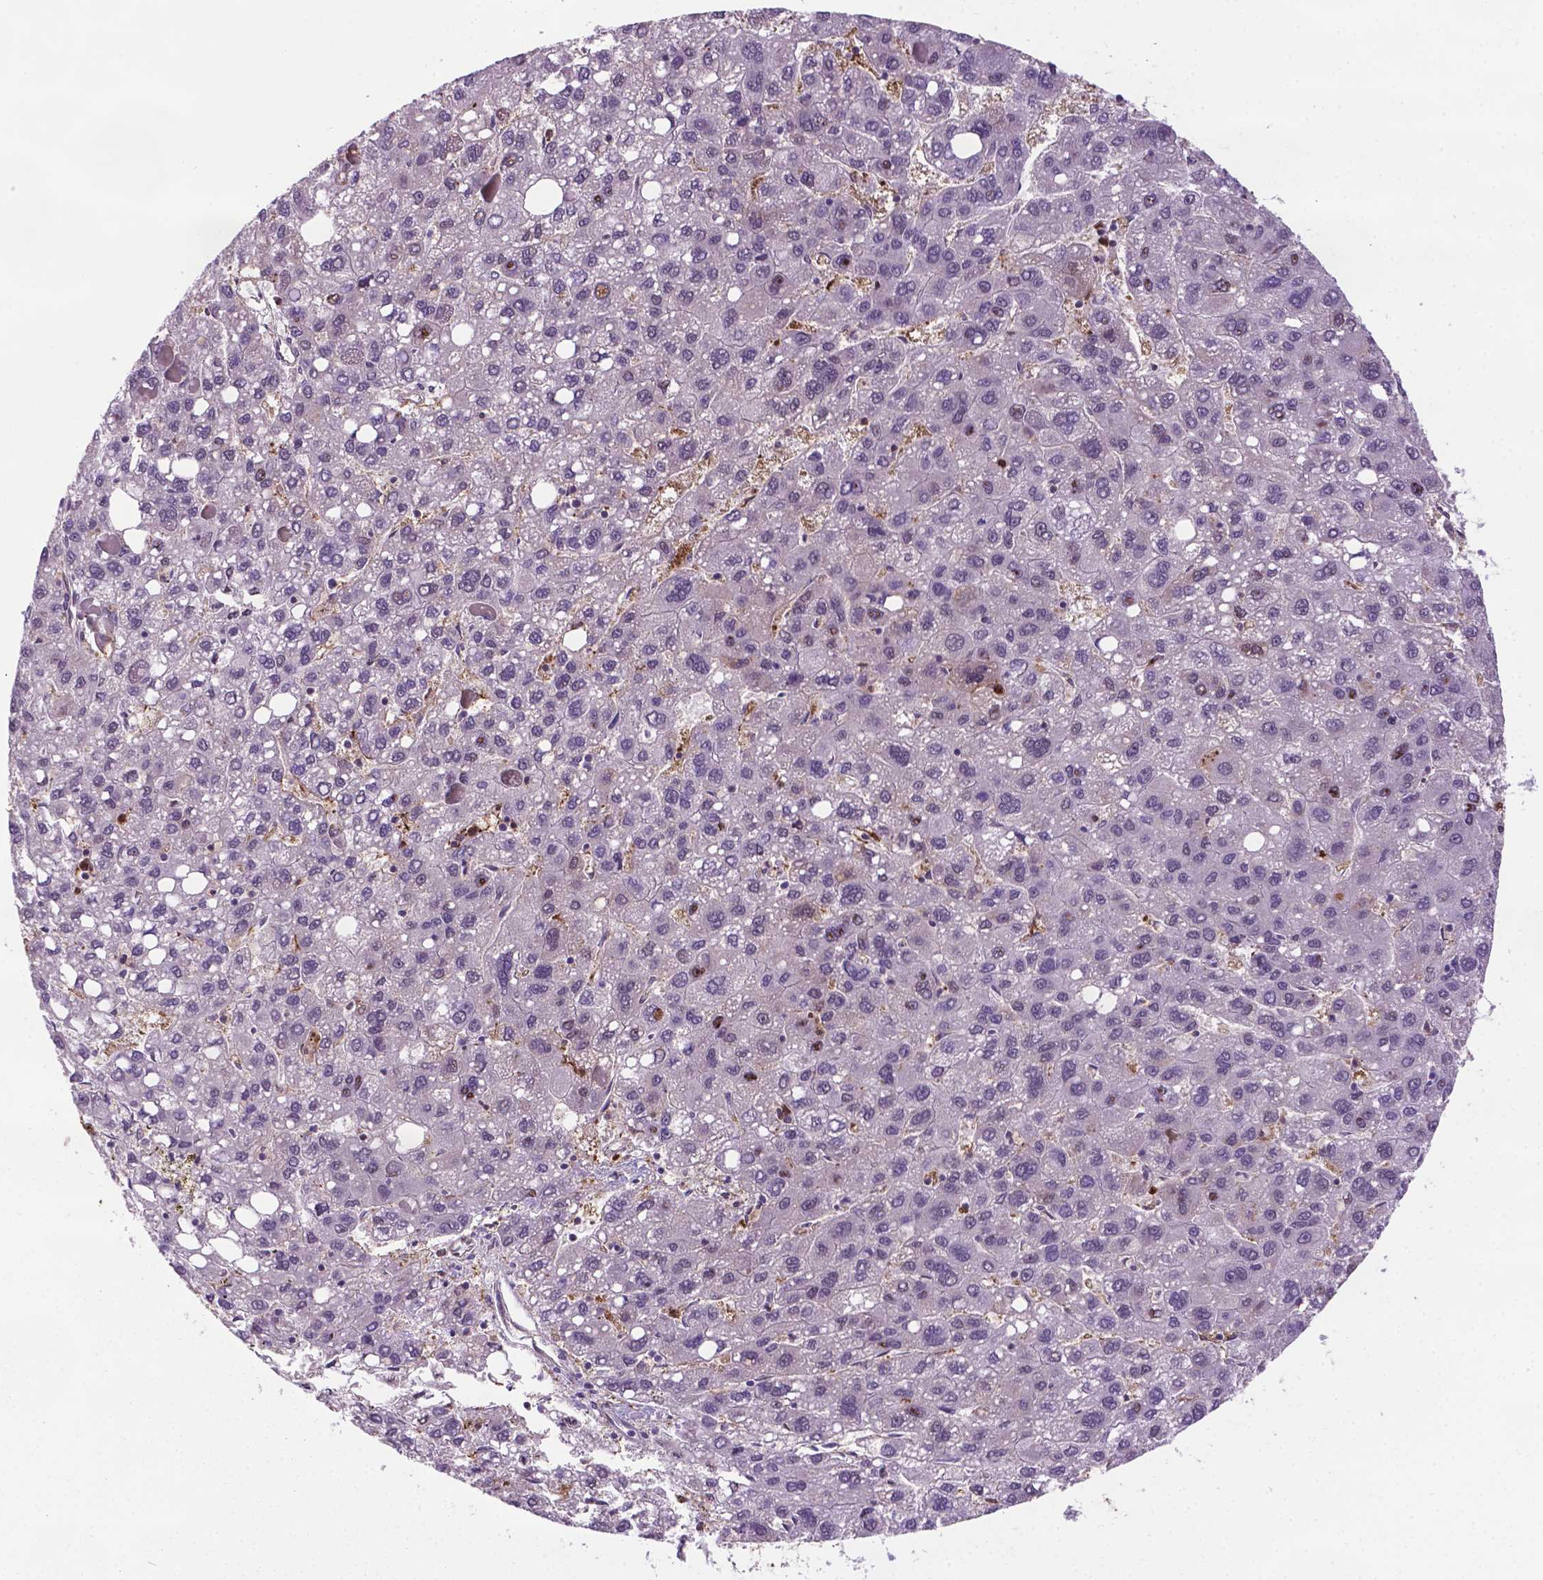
{"staining": {"intensity": "negative", "quantity": "none", "location": "none"}, "tissue": "liver cancer", "cell_type": "Tumor cells", "image_type": "cancer", "snomed": [{"axis": "morphology", "description": "Carcinoma, Hepatocellular, NOS"}, {"axis": "topography", "description": "Liver"}], "caption": "Protein analysis of liver hepatocellular carcinoma reveals no significant expression in tumor cells. (DAB immunohistochemistry (IHC) with hematoxylin counter stain).", "gene": "PLIN3", "patient": {"sex": "female", "age": 82}}